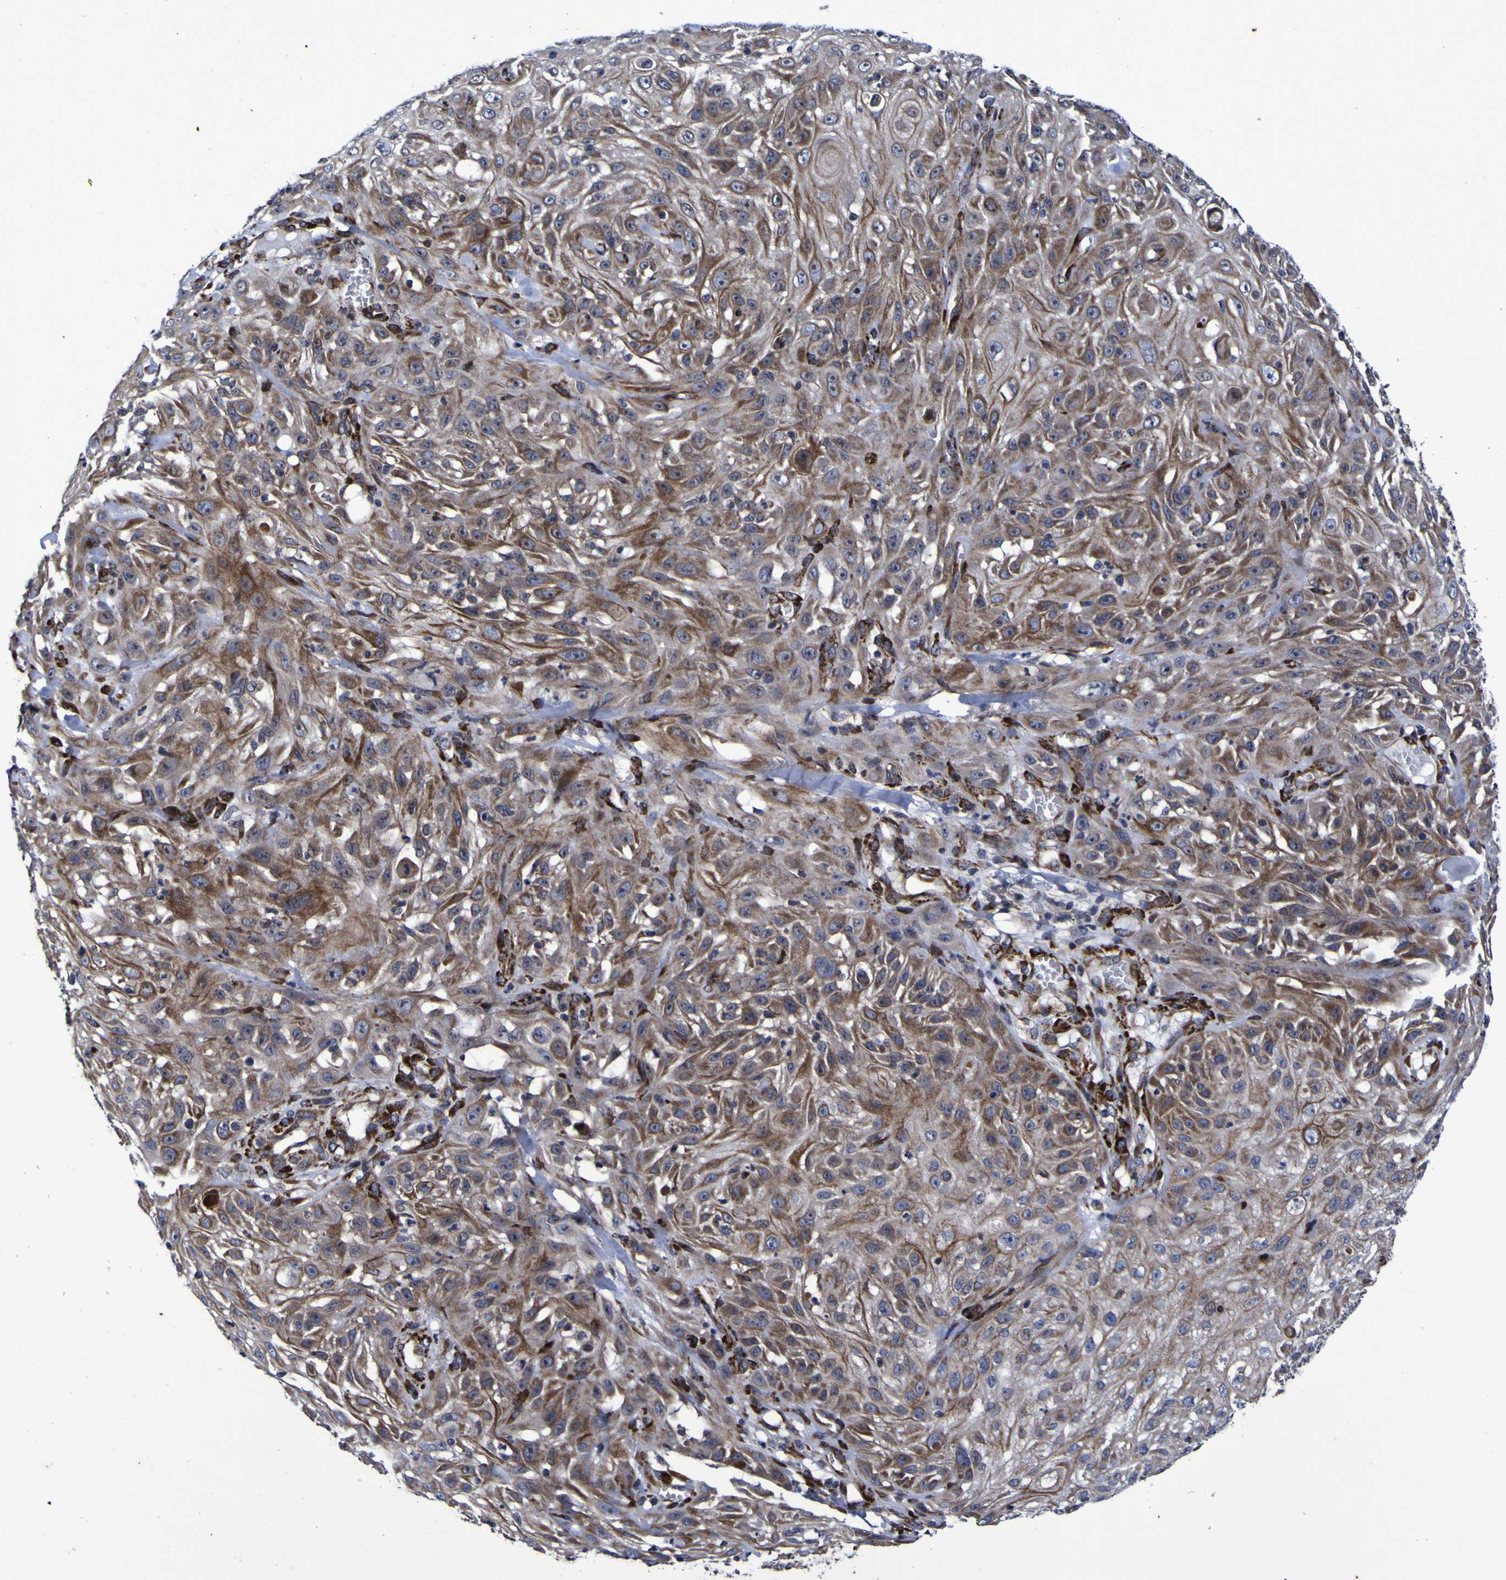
{"staining": {"intensity": "moderate", "quantity": ">75%", "location": "cytoplasmic/membranous"}, "tissue": "skin cancer", "cell_type": "Tumor cells", "image_type": "cancer", "snomed": [{"axis": "morphology", "description": "Squamous cell carcinoma, NOS"}, {"axis": "topography", "description": "Skin"}], "caption": "Squamous cell carcinoma (skin) stained with DAB immunohistochemistry shows medium levels of moderate cytoplasmic/membranous positivity in approximately >75% of tumor cells. Using DAB (3,3'-diaminobenzidine) (brown) and hematoxylin (blue) stains, captured at high magnification using brightfield microscopy.", "gene": "P3H1", "patient": {"sex": "male", "age": 75}}